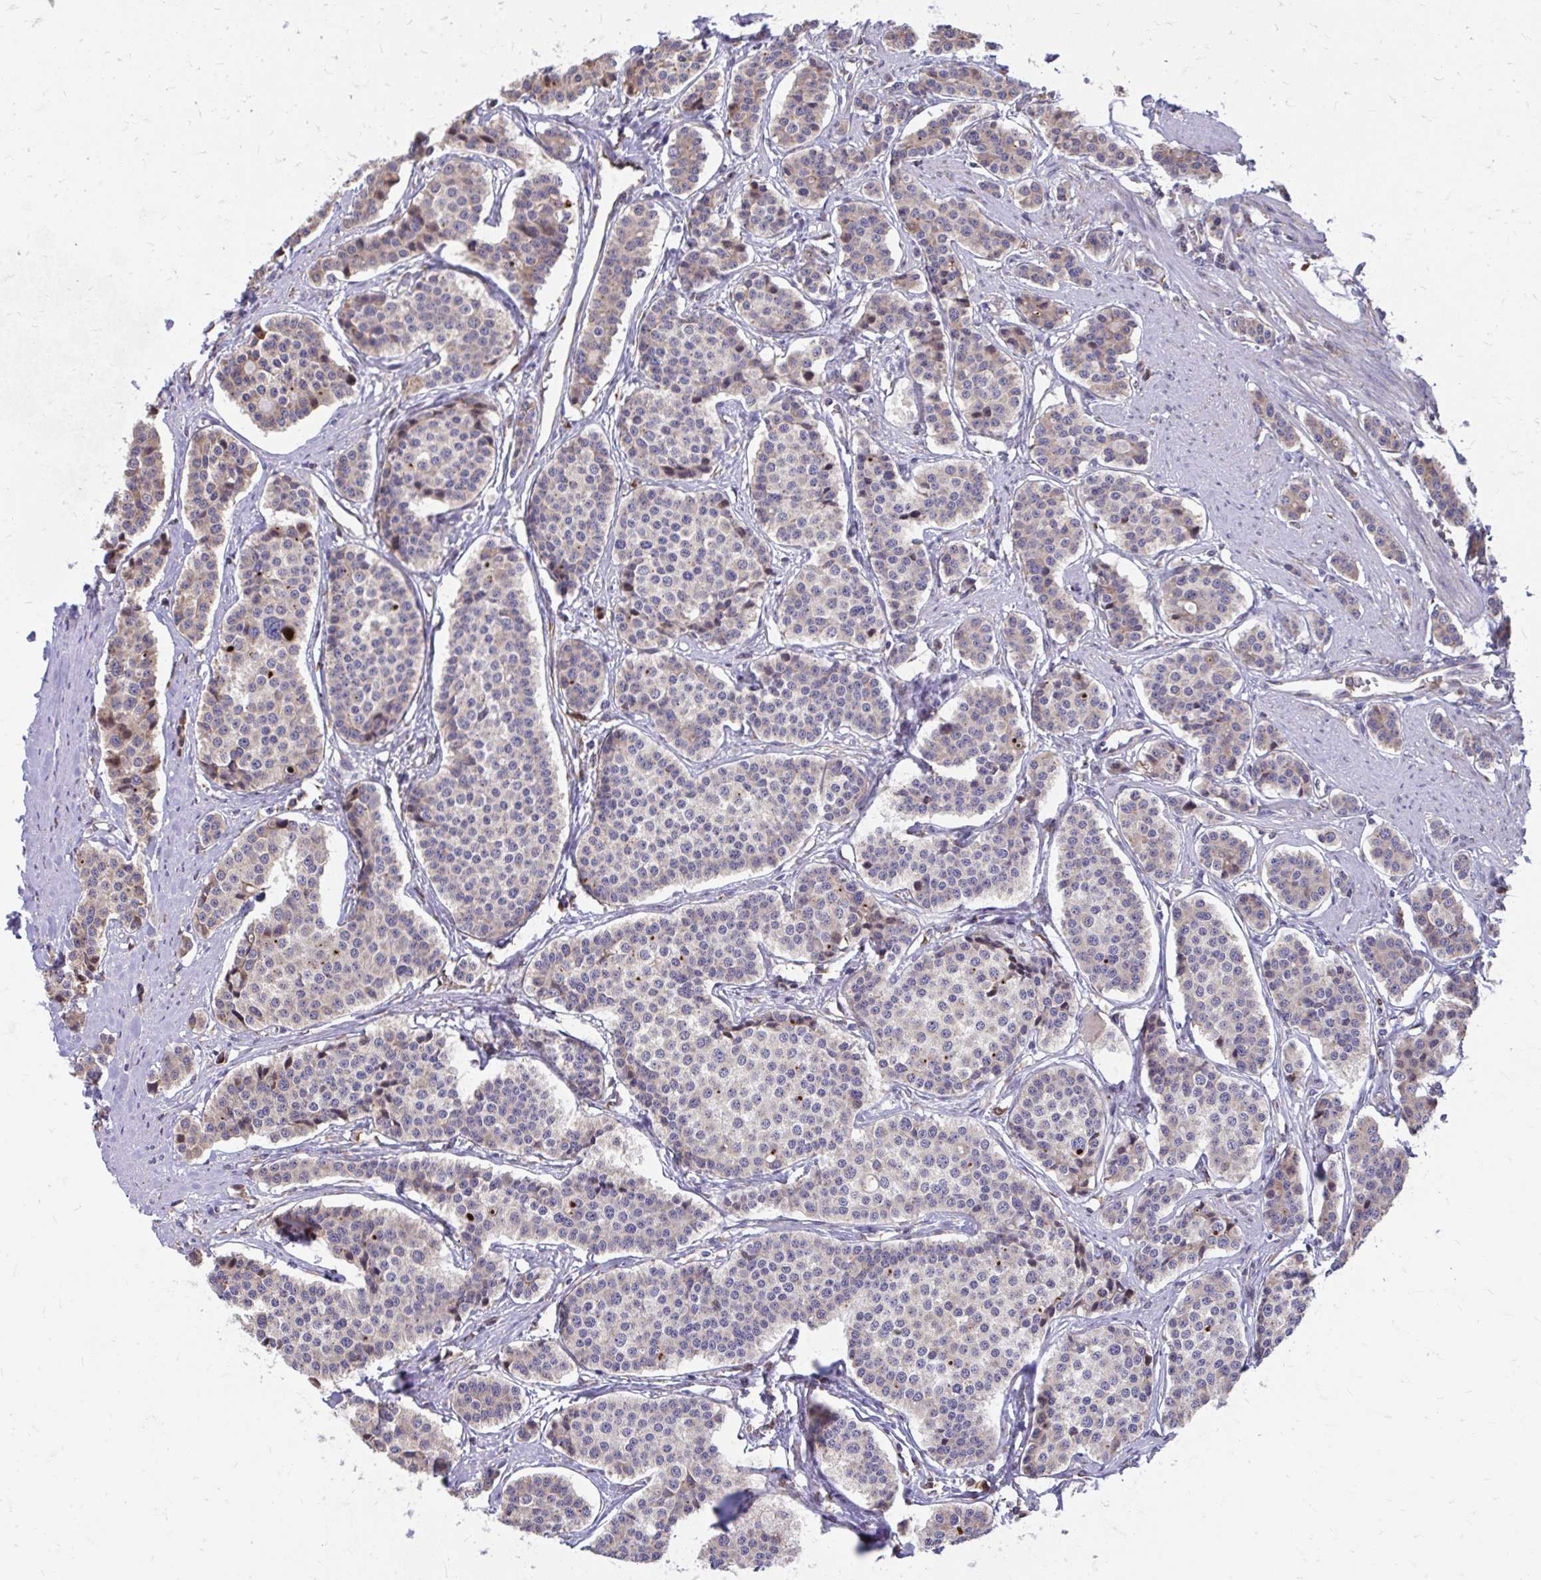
{"staining": {"intensity": "weak", "quantity": "<25%", "location": "cytoplasmic/membranous"}, "tissue": "carcinoid", "cell_type": "Tumor cells", "image_type": "cancer", "snomed": [{"axis": "morphology", "description": "Carcinoid, malignant, NOS"}, {"axis": "topography", "description": "Small intestine"}], "caption": "The micrograph displays no staining of tumor cells in malignant carcinoid.", "gene": "ZNF778", "patient": {"sex": "male", "age": 60}}